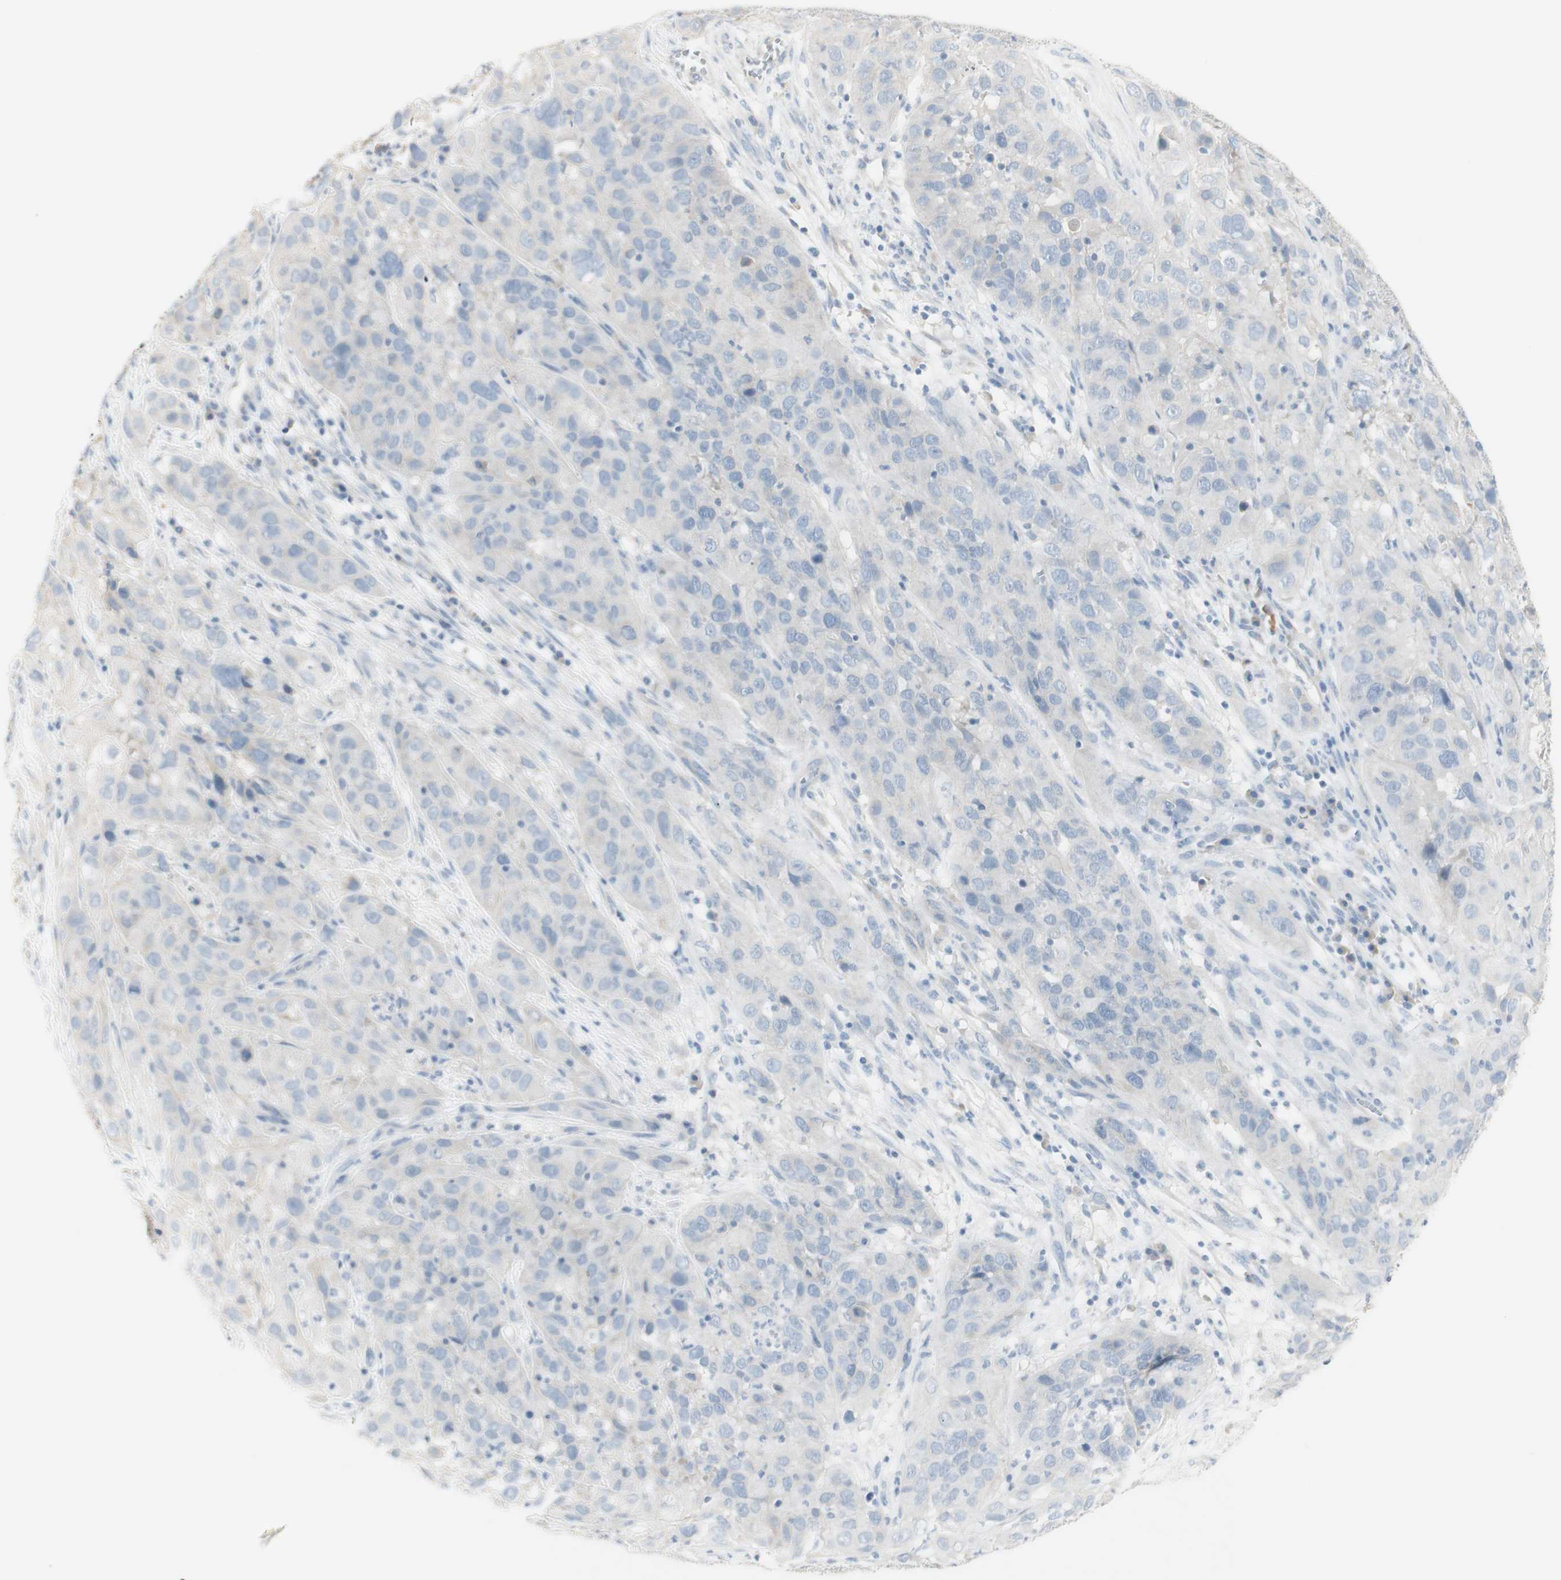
{"staining": {"intensity": "negative", "quantity": "none", "location": "none"}, "tissue": "cervical cancer", "cell_type": "Tumor cells", "image_type": "cancer", "snomed": [{"axis": "morphology", "description": "Squamous cell carcinoma, NOS"}, {"axis": "topography", "description": "Cervix"}], "caption": "IHC photomicrograph of neoplastic tissue: squamous cell carcinoma (cervical) stained with DAB reveals no significant protein staining in tumor cells.", "gene": "ART3", "patient": {"sex": "female", "age": 32}}